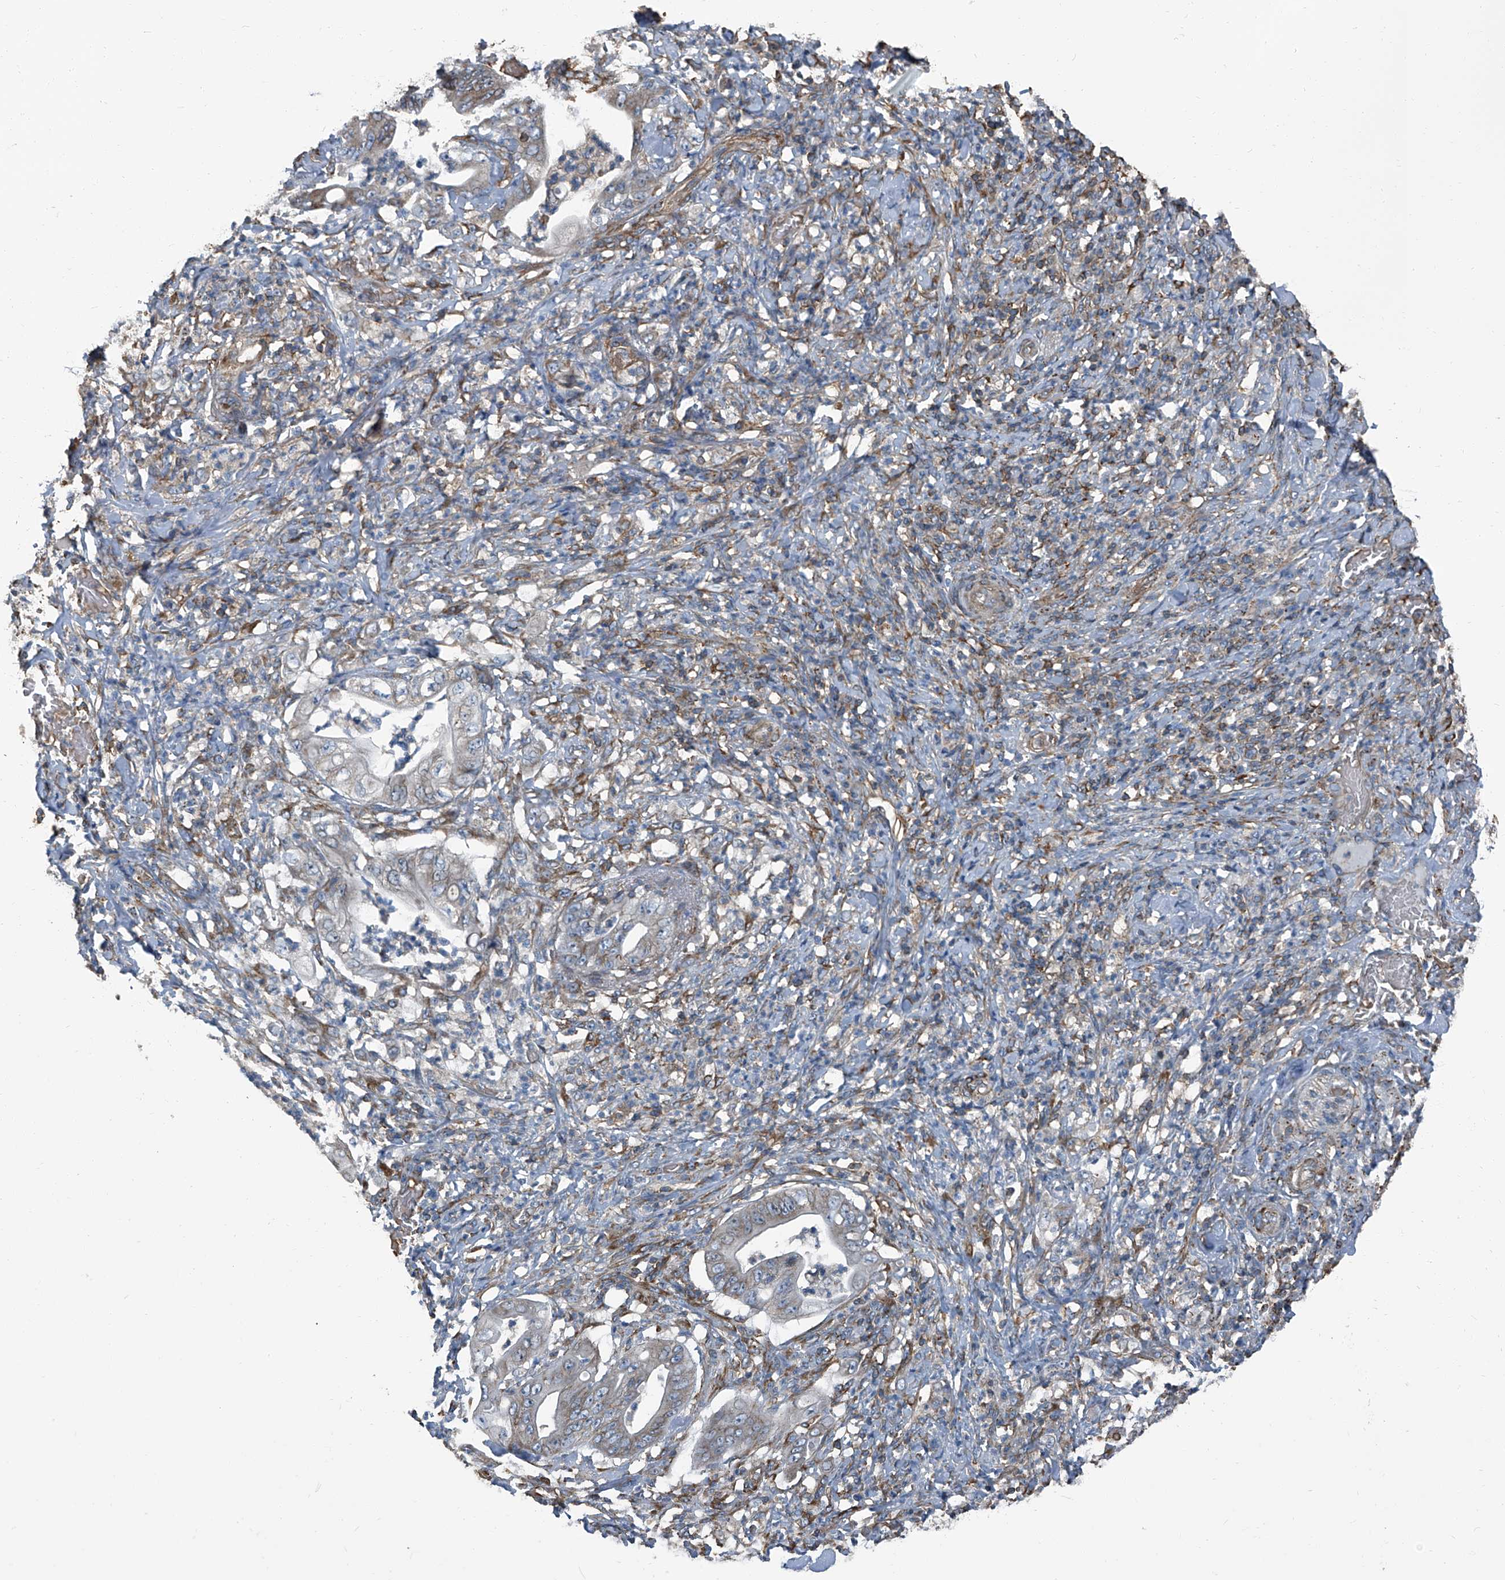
{"staining": {"intensity": "weak", "quantity": "25%-75%", "location": "cytoplasmic/membranous"}, "tissue": "stomach cancer", "cell_type": "Tumor cells", "image_type": "cancer", "snomed": [{"axis": "morphology", "description": "Adenocarcinoma, NOS"}, {"axis": "topography", "description": "Stomach"}], "caption": "The immunohistochemical stain highlights weak cytoplasmic/membranous staining in tumor cells of adenocarcinoma (stomach) tissue. The protein of interest is shown in brown color, while the nuclei are stained blue.", "gene": "SEPTIN7", "patient": {"sex": "female", "age": 73}}